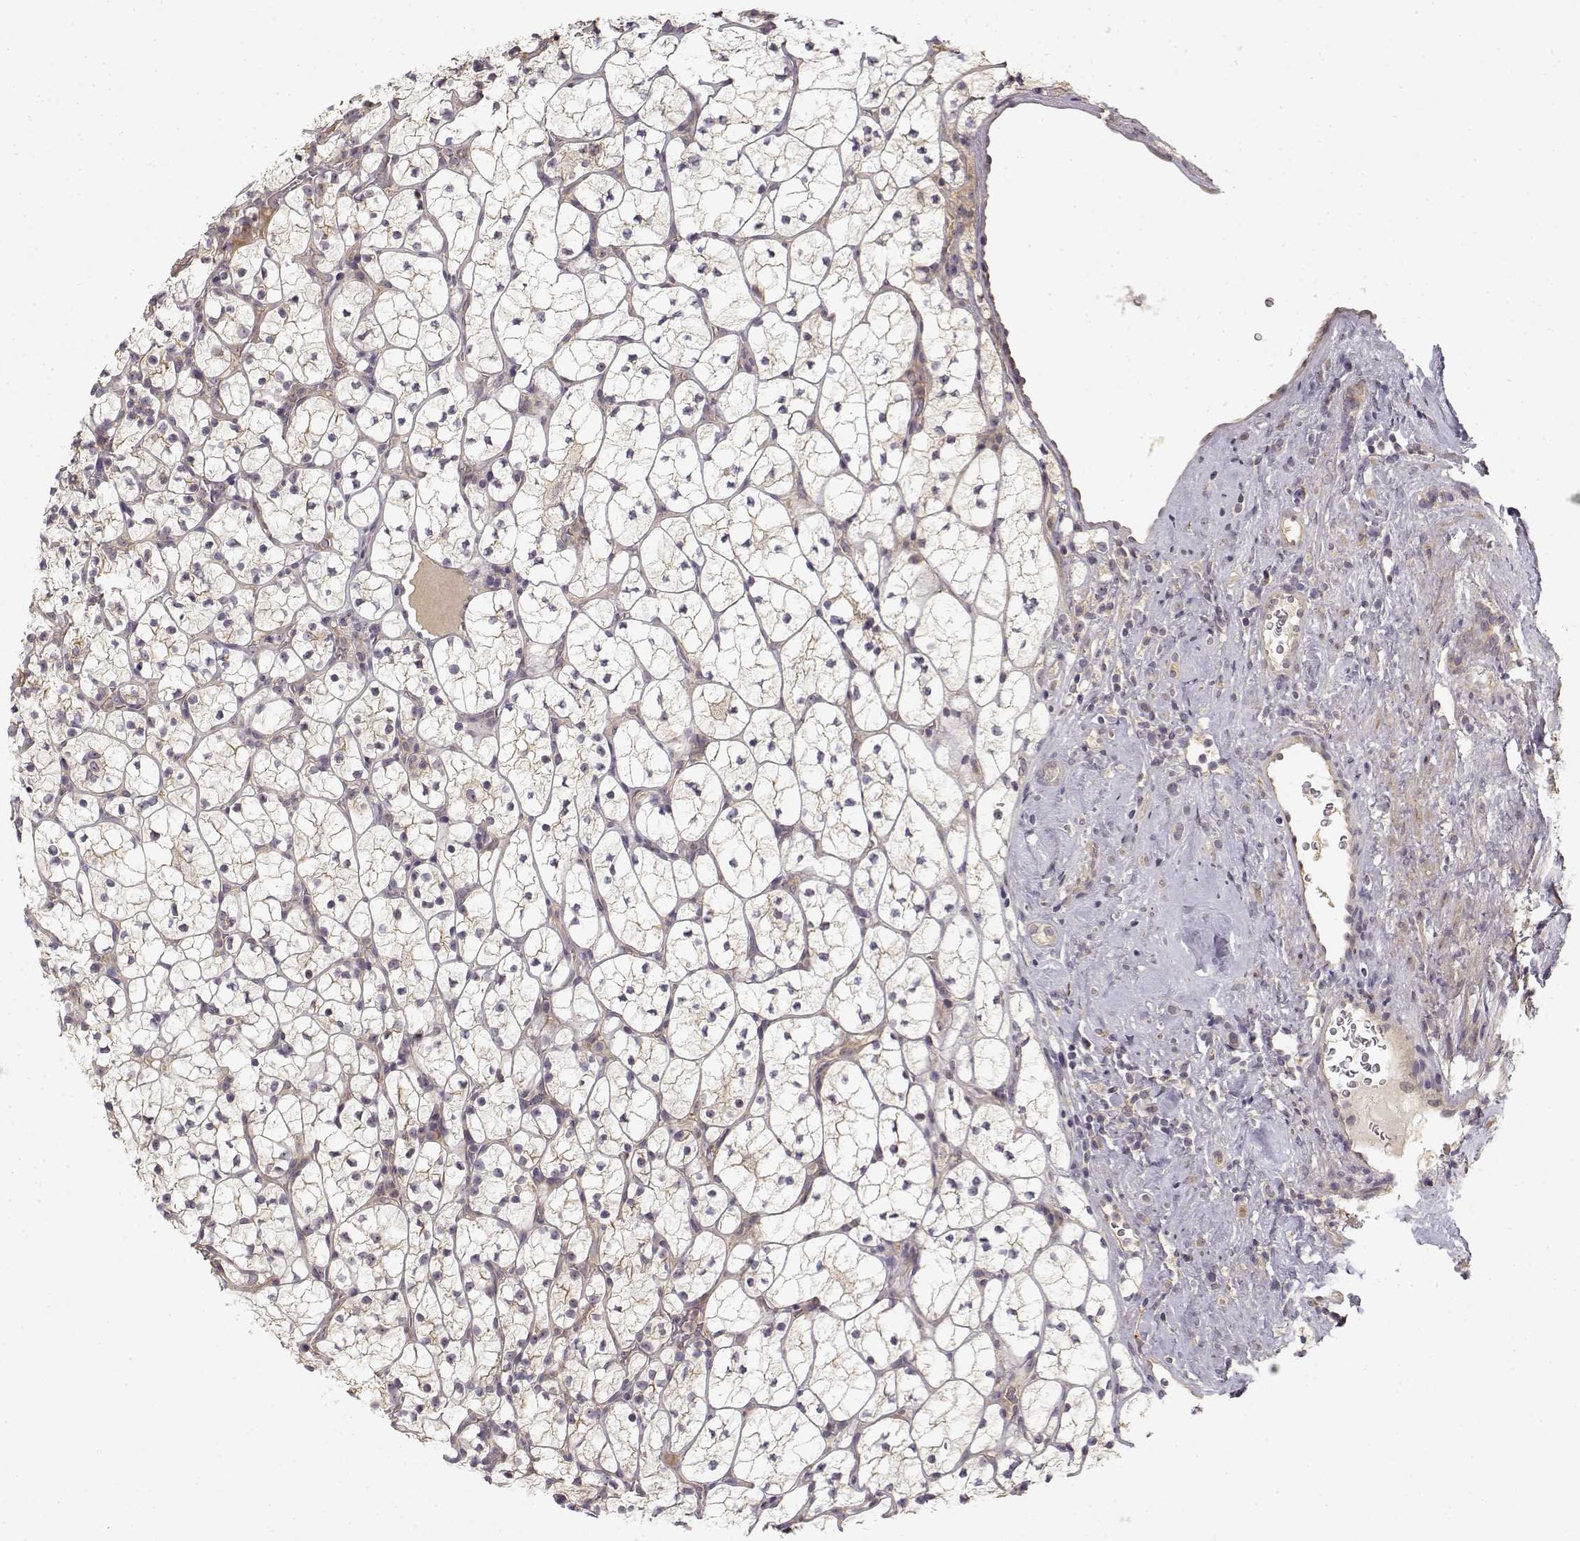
{"staining": {"intensity": "weak", "quantity": ">75%", "location": "cytoplasmic/membranous"}, "tissue": "renal cancer", "cell_type": "Tumor cells", "image_type": "cancer", "snomed": [{"axis": "morphology", "description": "Adenocarcinoma, NOS"}, {"axis": "topography", "description": "Kidney"}], "caption": "This is an image of IHC staining of adenocarcinoma (renal), which shows weak positivity in the cytoplasmic/membranous of tumor cells.", "gene": "MED12L", "patient": {"sex": "female", "age": 89}}